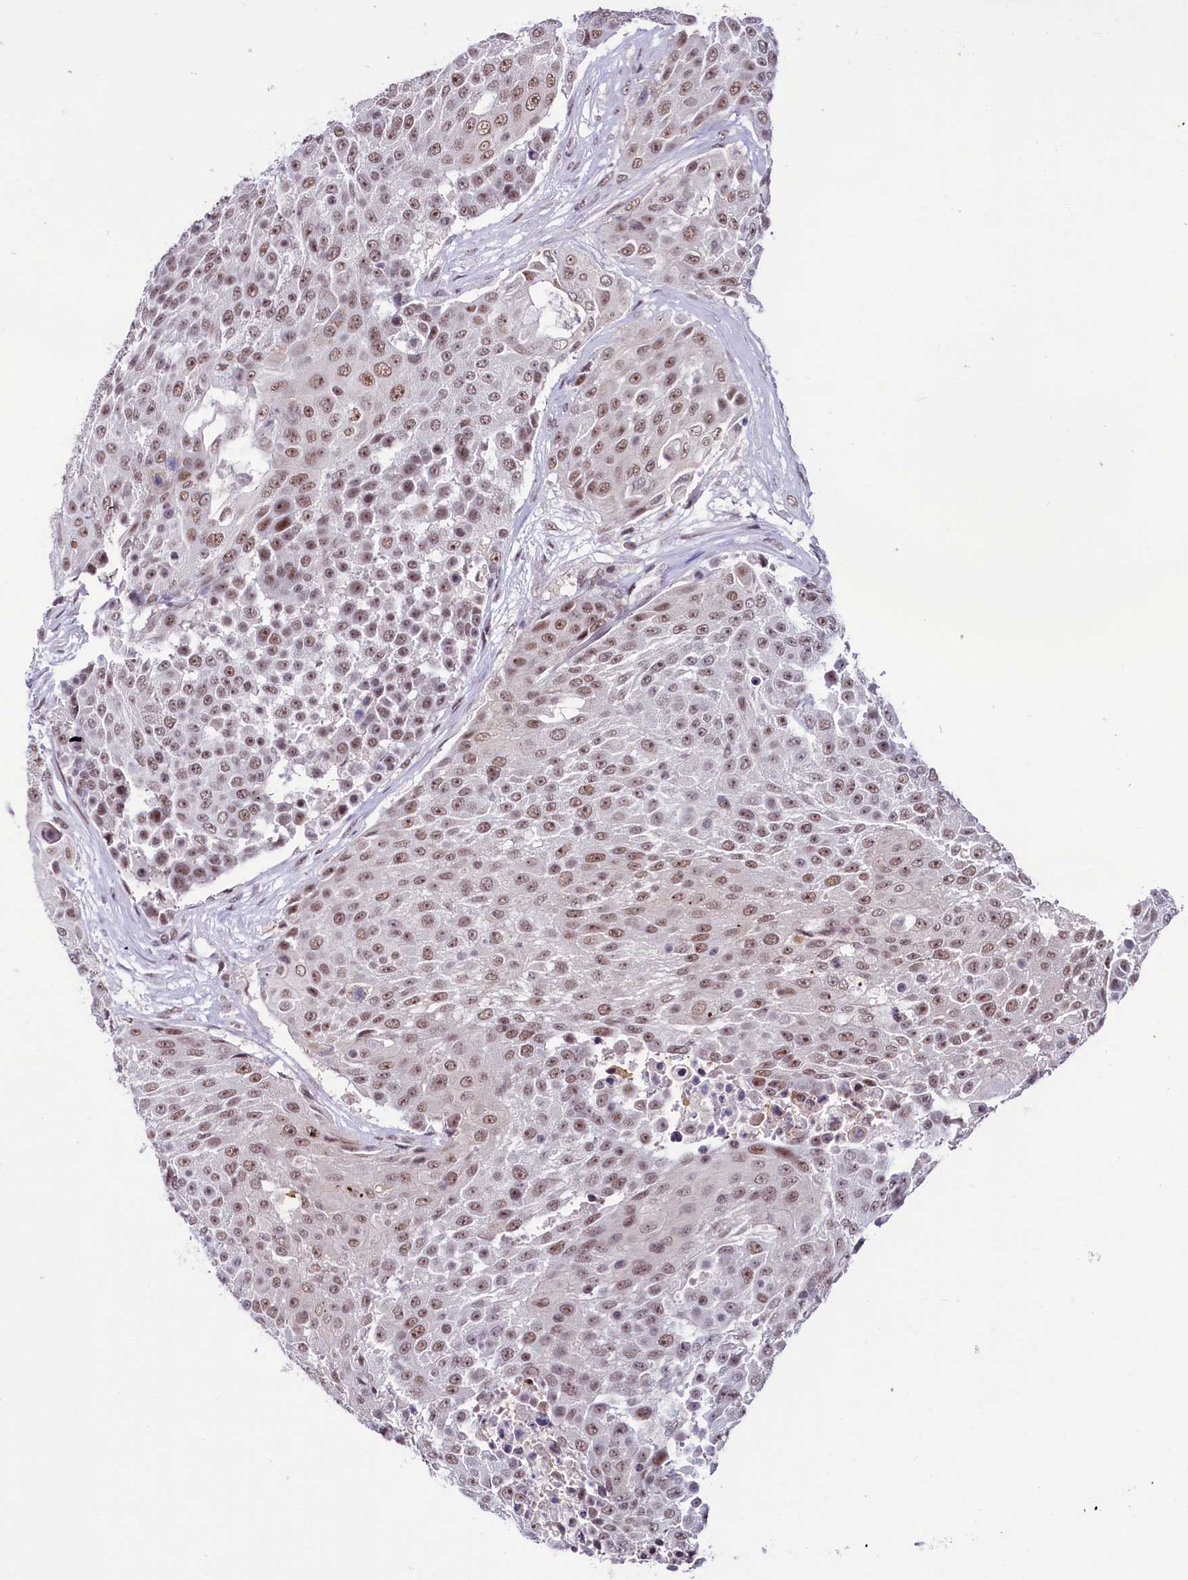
{"staining": {"intensity": "moderate", "quantity": ">75%", "location": "nuclear"}, "tissue": "urothelial cancer", "cell_type": "Tumor cells", "image_type": "cancer", "snomed": [{"axis": "morphology", "description": "Urothelial carcinoma, High grade"}, {"axis": "topography", "description": "Urinary bladder"}], "caption": "Protein staining of high-grade urothelial carcinoma tissue reveals moderate nuclear positivity in about >75% of tumor cells.", "gene": "SCAF11", "patient": {"sex": "female", "age": 63}}